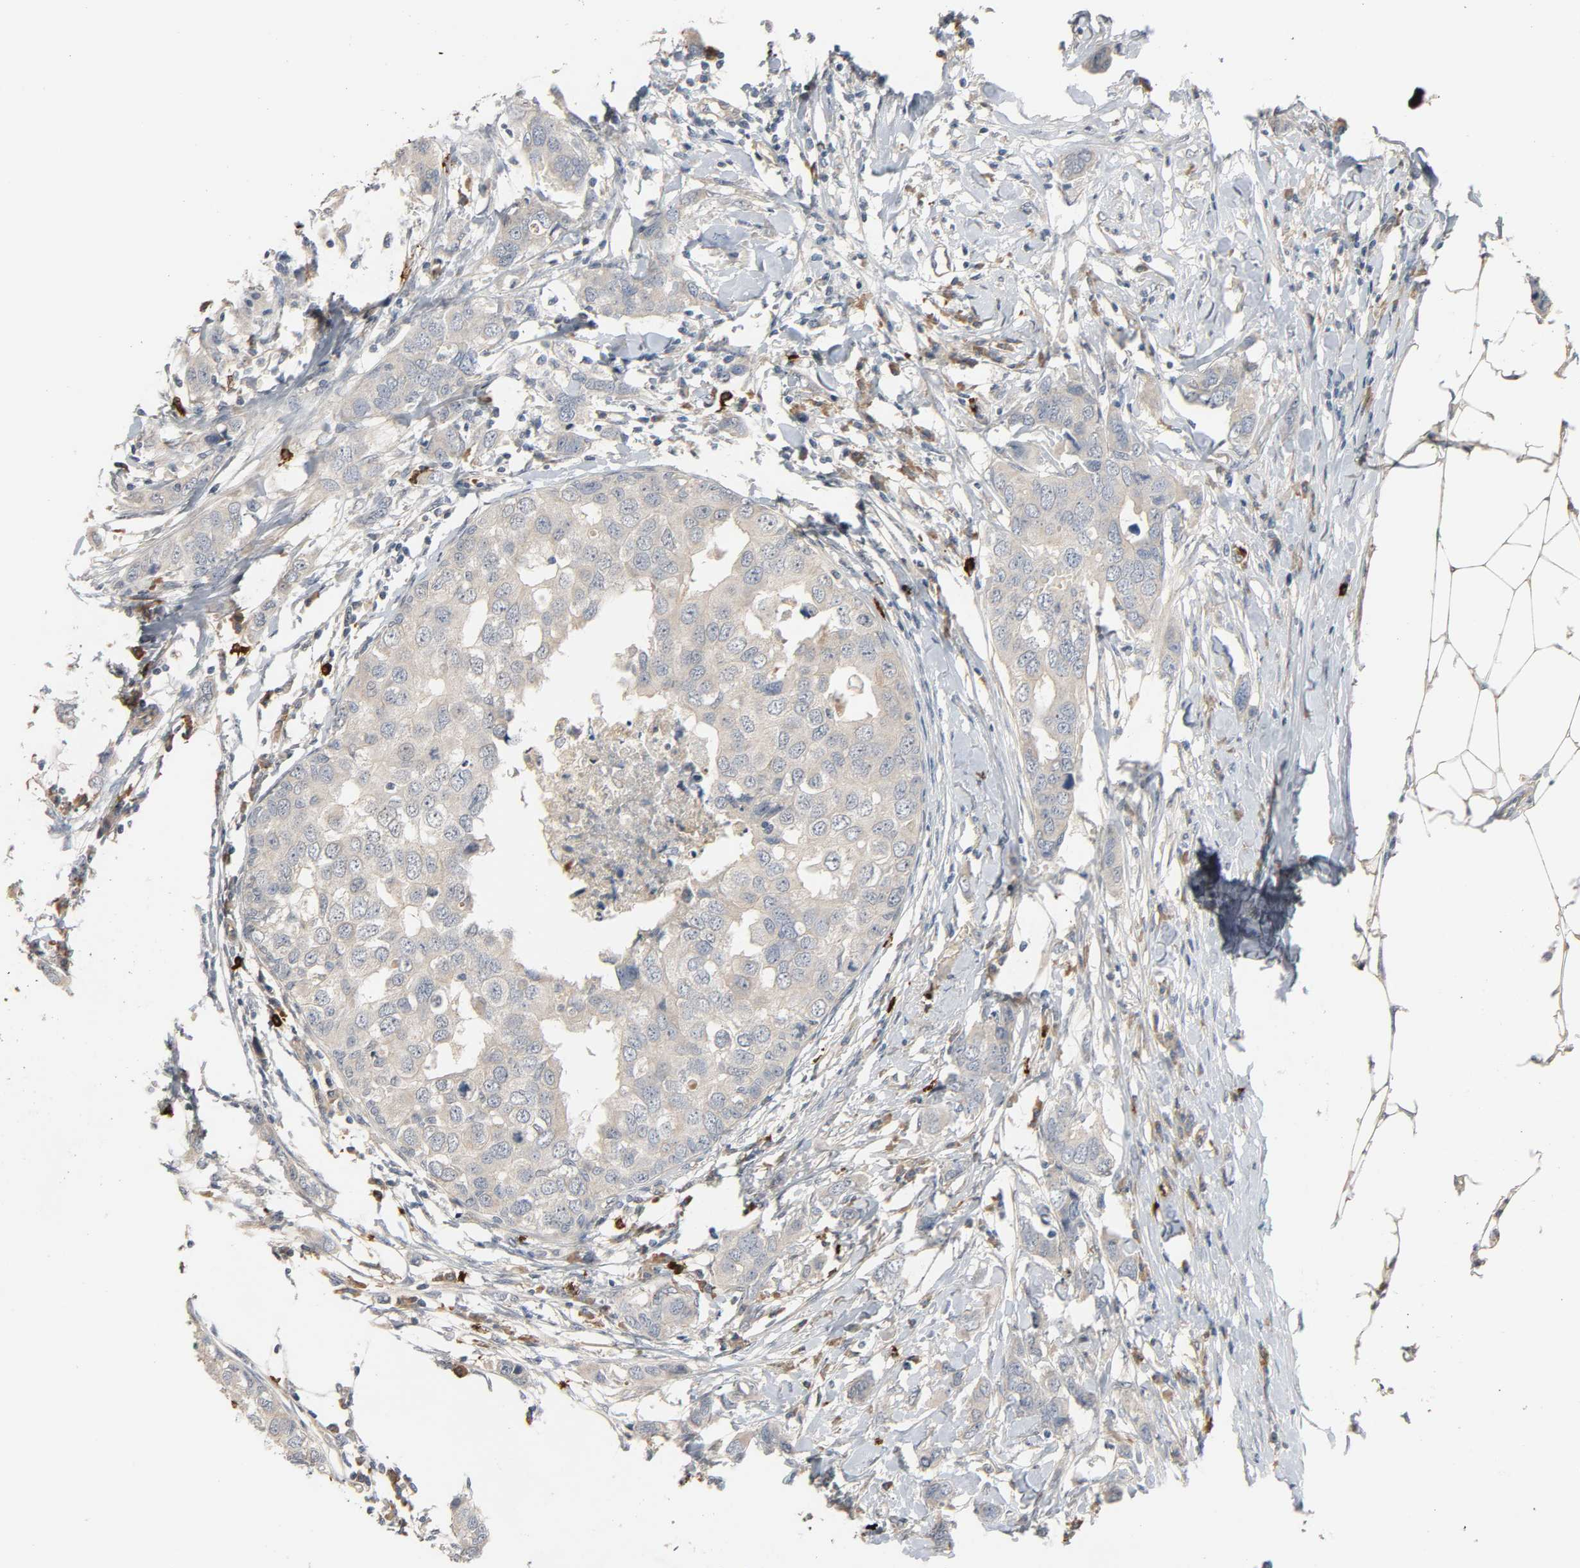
{"staining": {"intensity": "weak", "quantity": "25%-75%", "location": "cytoplasmic/membranous"}, "tissue": "breast cancer", "cell_type": "Tumor cells", "image_type": "cancer", "snomed": [{"axis": "morphology", "description": "Duct carcinoma"}, {"axis": "topography", "description": "Breast"}], "caption": "Tumor cells reveal weak cytoplasmic/membranous positivity in about 25%-75% of cells in breast cancer (infiltrating ductal carcinoma). (IHC, brightfield microscopy, high magnification).", "gene": "LIMCH1", "patient": {"sex": "female", "age": 50}}